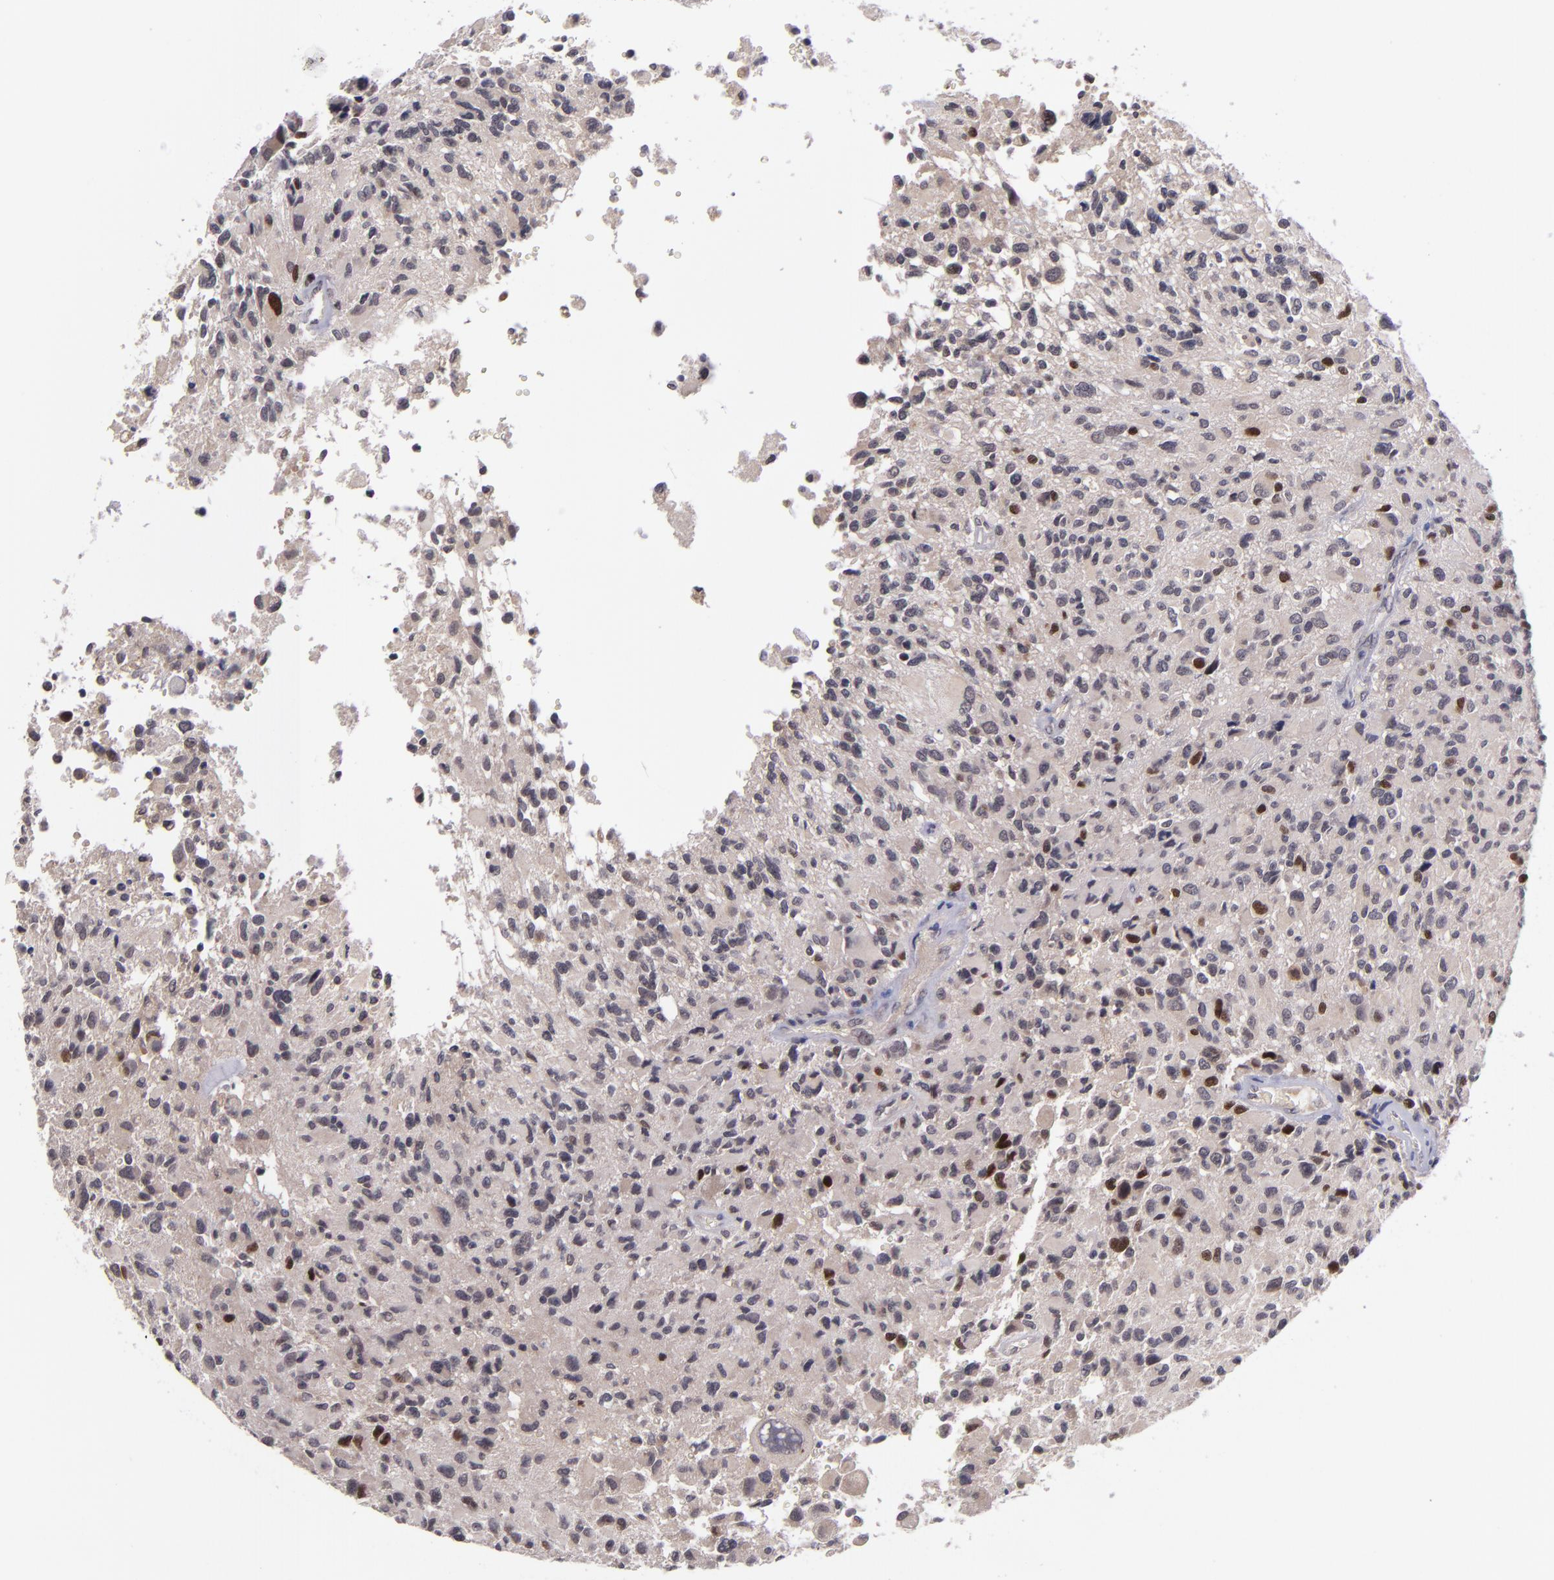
{"staining": {"intensity": "strong", "quantity": "<25%", "location": "nuclear"}, "tissue": "glioma", "cell_type": "Tumor cells", "image_type": "cancer", "snomed": [{"axis": "morphology", "description": "Glioma, malignant, High grade"}, {"axis": "topography", "description": "Brain"}], "caption": "Protein expression analysis of human high-grade glioma (malignant) reveals strong nuclear positivity in about <25% of tumor cells.", "gene": "CDC7", "patient": {"sex": "male", "age": 69}}